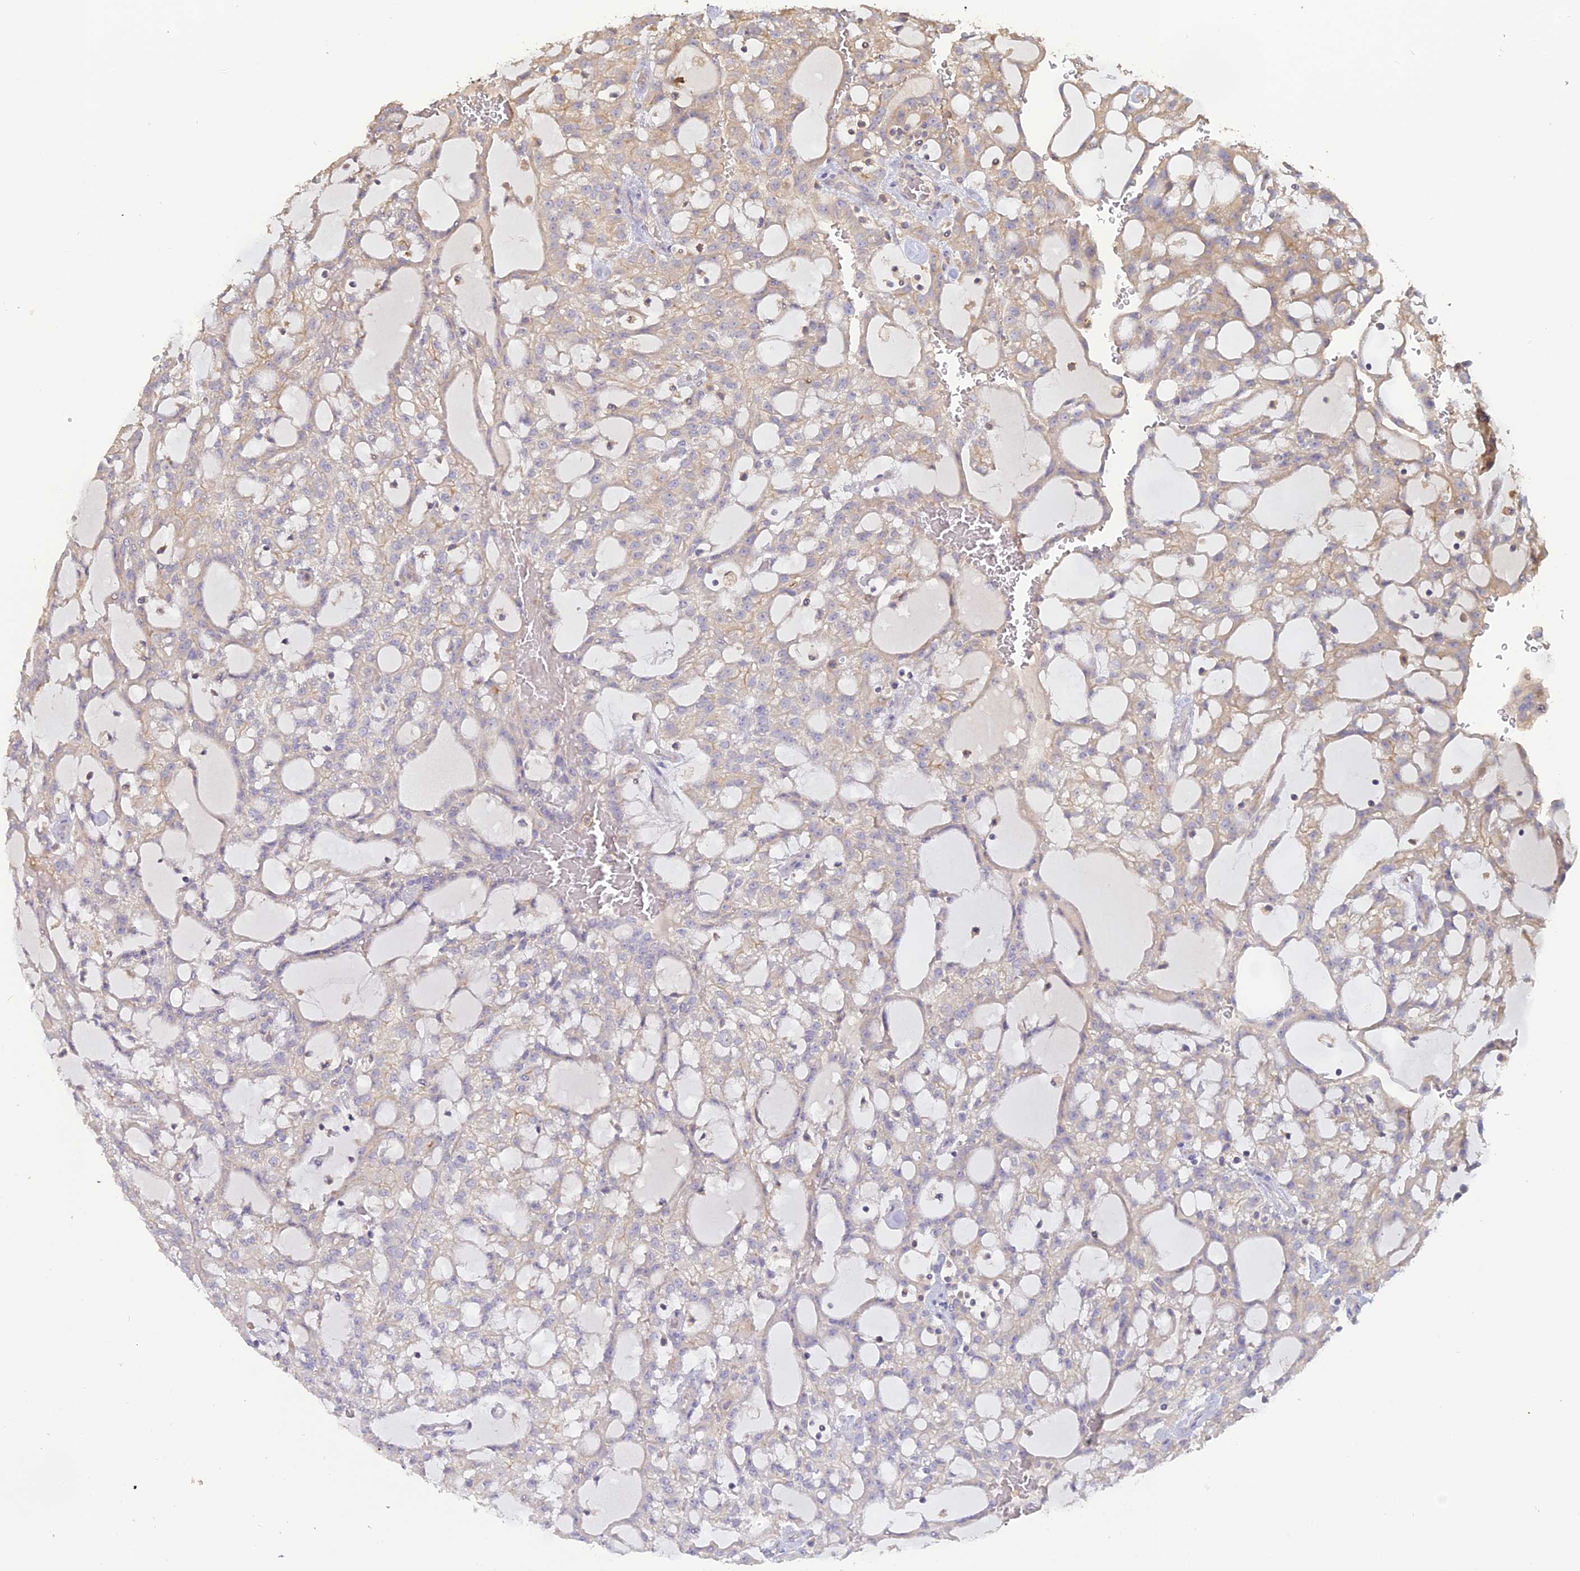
{"staining": {"intensity": "weak", "quantity": "<25%", "location": "cytoplasmic/membranous"}, "tissue": "renal cancer", "cell_type": "Tumor cells", "image_type": "cancer", "snomed": [{"axis": "morphology", "description": "Adenocarcinoma, NOS"}, {"axis": "topography", "description": "Kidney"}], "caption": "Adenocarcinoma (renal) was stained to show a protein in brown. There is no significant positivity in tumor cells.", "gene": "SFT2D2", "patient": {"sex": "male", "age": 63}}